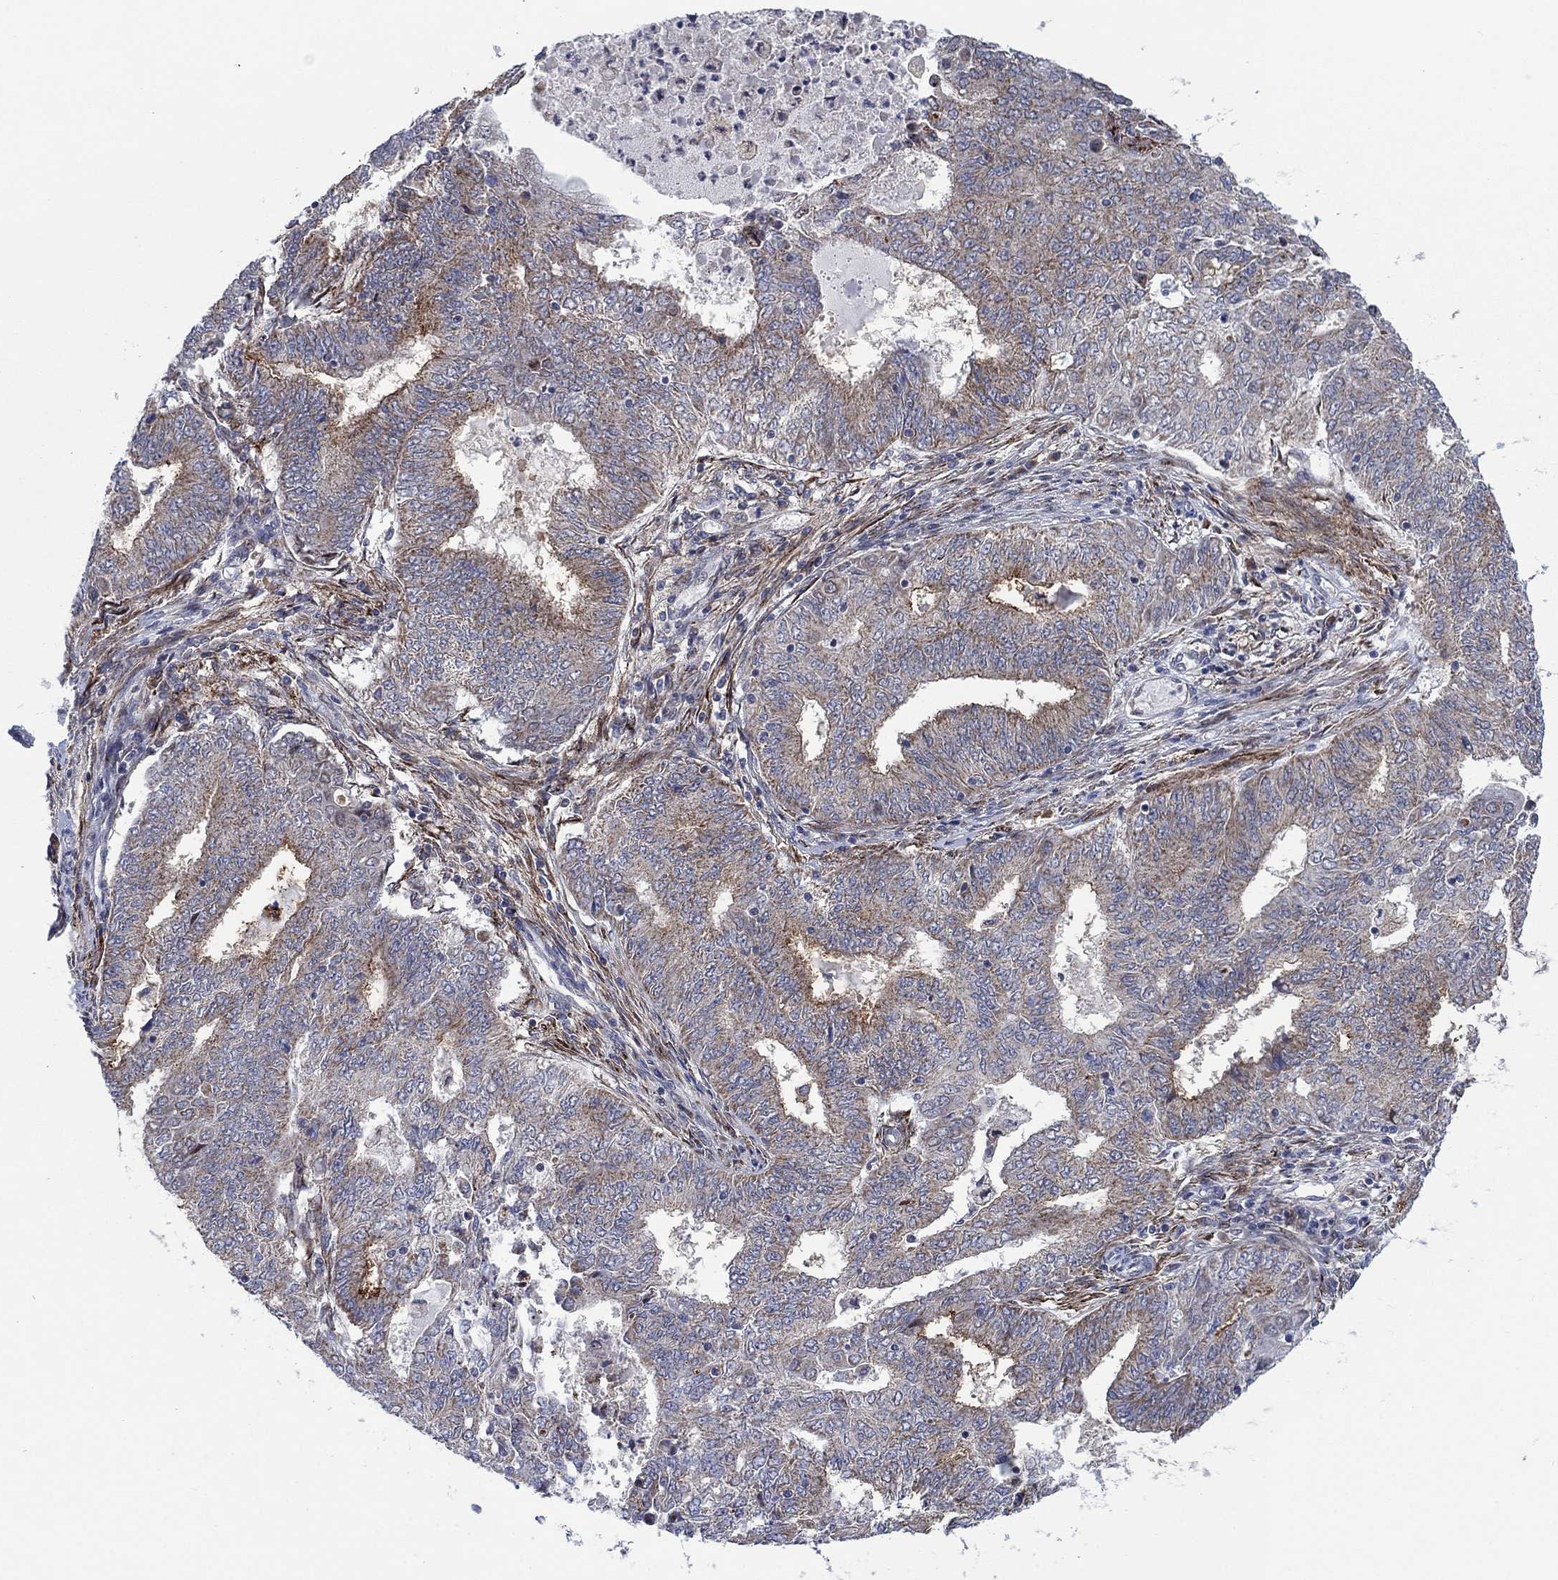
{"staining": {"intensity": "moderate", "quantity": "<25%", "location": "cytoplasmic/membranous"}, "tissue": "endometrial cancer", "cell_type": "Tumor cells", "image_type": "cancer", "snomed": [{"axis": "morphology", "description": "Adenocarcinoma, NOS"}, {"axis": "topography", "description": "Endometrium"}], "caption": "DAB (3,3'-diaminobenzidine) immunohistochemical staining of human adenocarcinoma (endometrial) shows moderate cytoplasmic/membranous protein staining in about <25% of tumor cells.", "gene": "SLC35F2", "patient": {"sex": "female", "age": 62}}